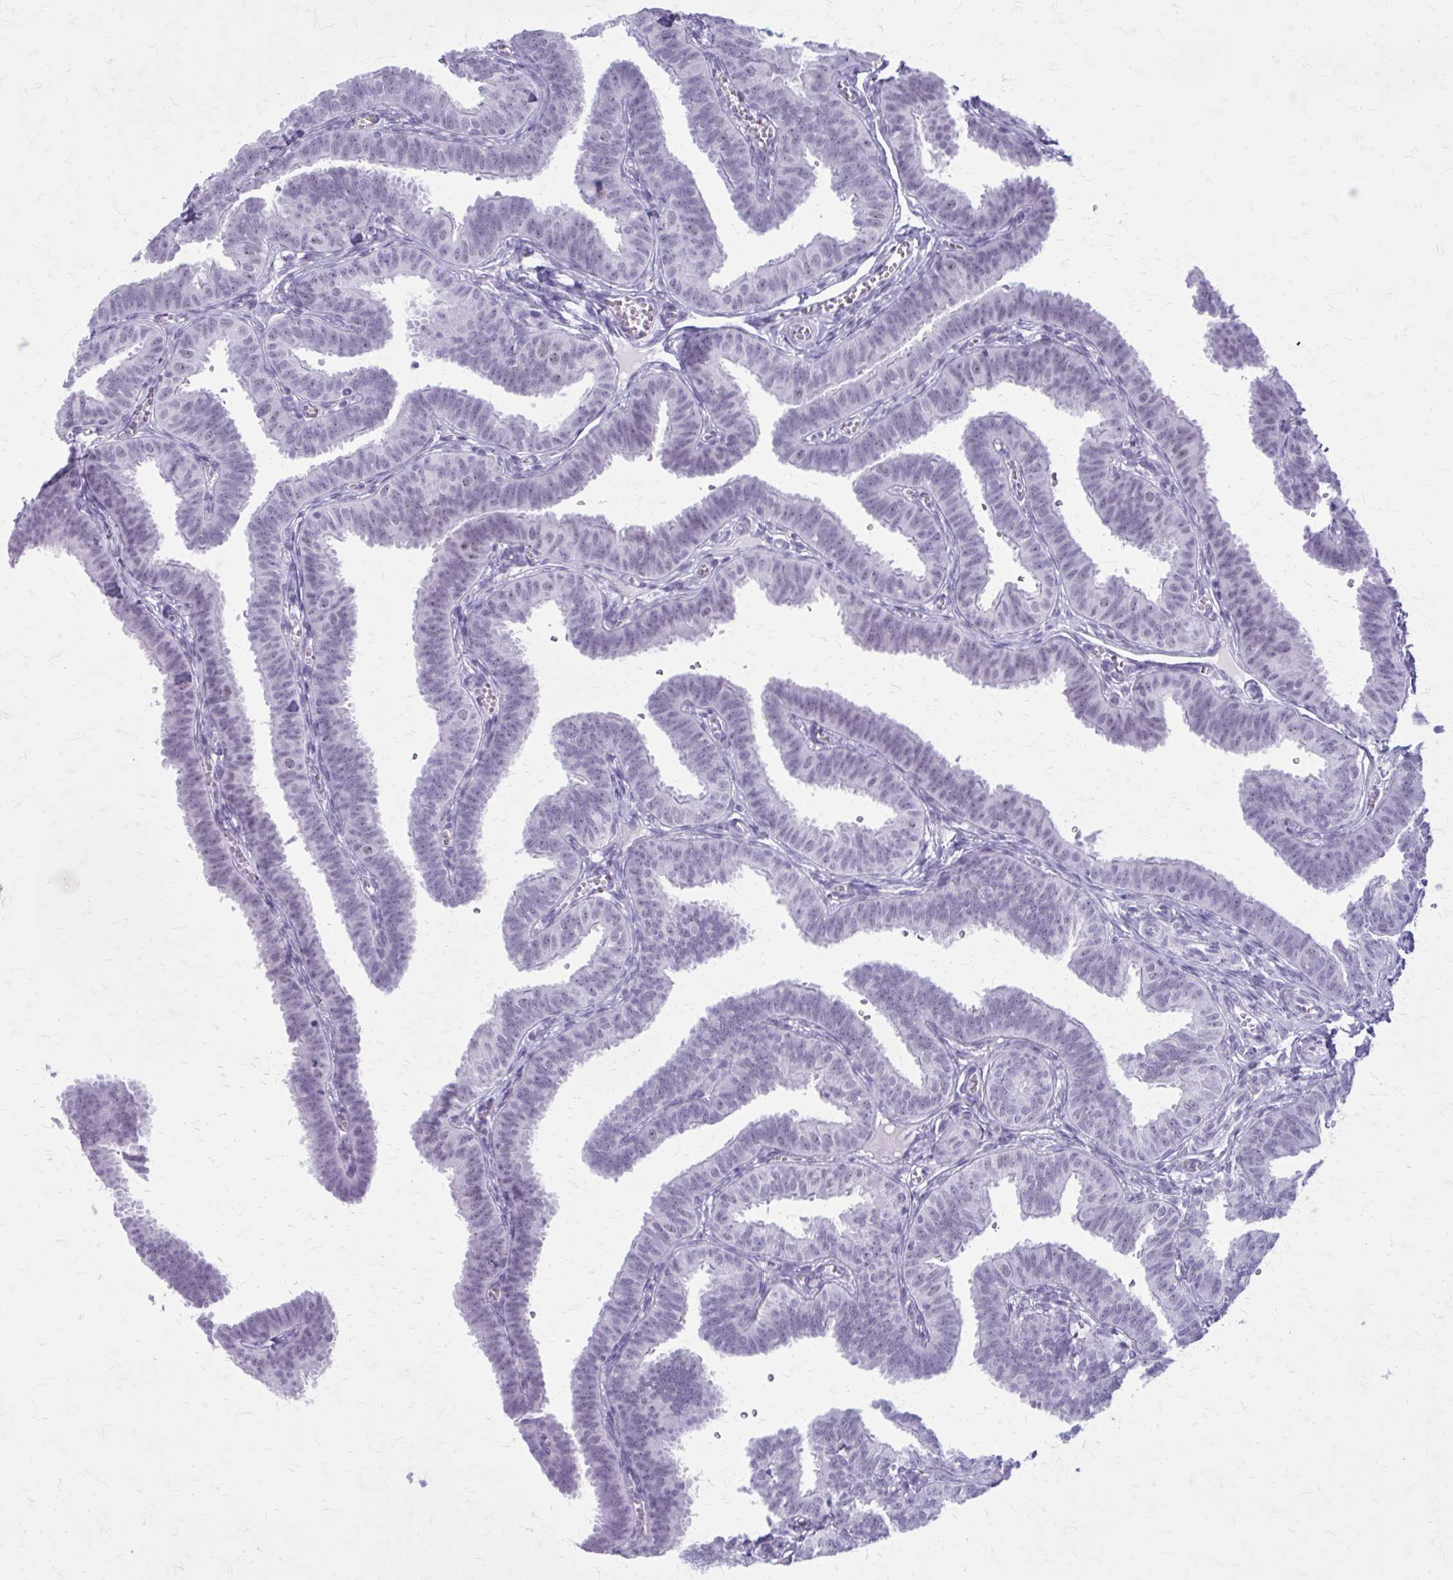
{"staining": {"intensity": "negative", "quantity": "none", "location": "none"}, "tissue": "fallopian tube", "cell_type": "Glandular cells", "image_type": "normal", "snomed": [{"axis": "morphology", "description": "Normal tissue, NOS"}, {"axis": "topography", "description": "Fallopian tube"}], "caption": "A histopathology image of human fallopian tube is negative for staining in glandular cells. (DAB (3,3'-diaminobenzidine) IHC visualized using brightfield microscopy, high magnification).", "gene": "GAD1", "patient": {"sex": "female", "age": 25}}